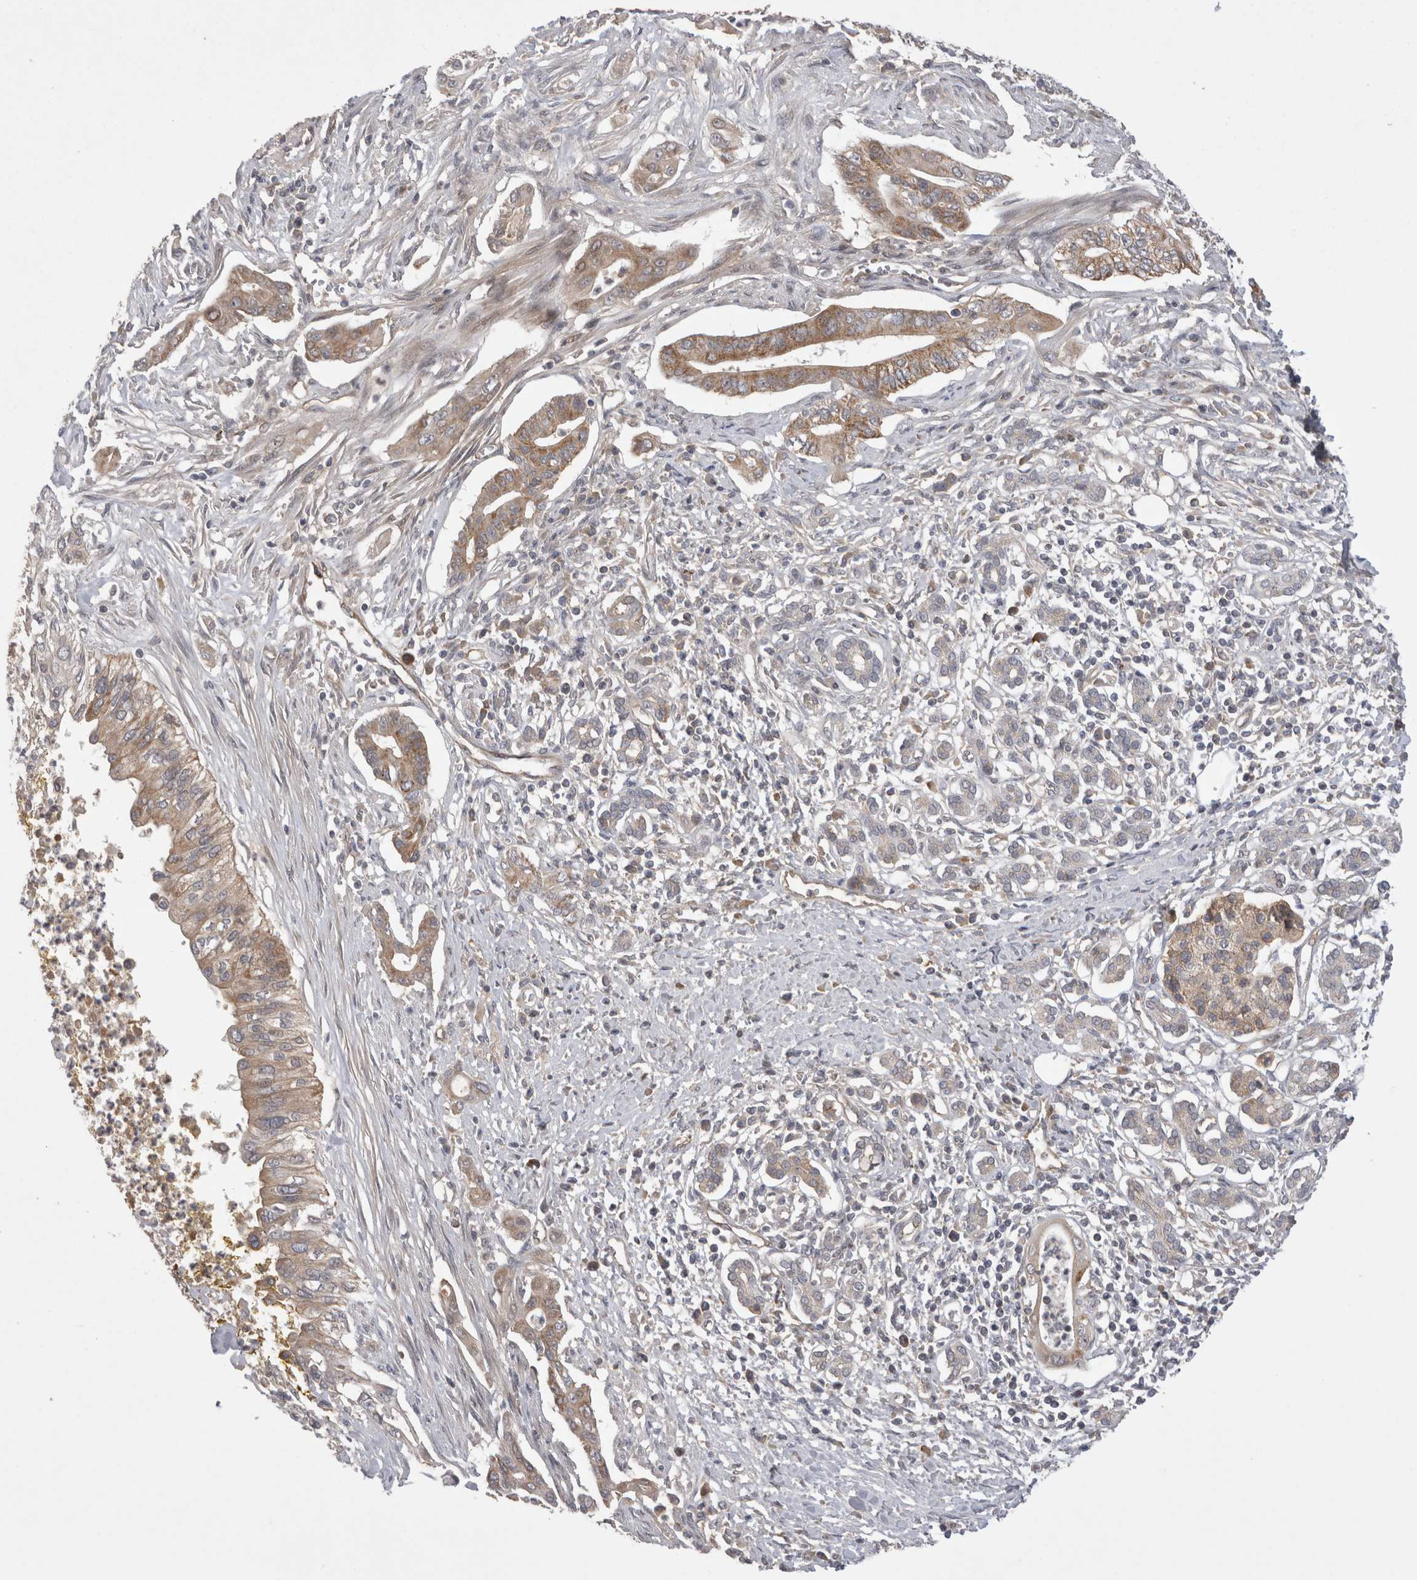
{"staining": {"intensity": "weak", "quantity": ">75%", "location": "cytoplasmic/membranous"}, "tissue": "pancreatic cancer", "cell_type": "Tumor cells", "image_type": "cancer", "snomed": [{"axis": "morphology", "description": "Adenocarcinoma, NOS"}, {"axis": "topography", "description": "Pancreas"}], "caption": "Adenocarcinoma (pancreatic) was stained to show a protein in brown. There is low levels of weak cytoplasmic/membranous positivity in about >75% of tumor cells. The staining is performed using DAB brown chromogen to label protein expression. The nuclei are counter-stained blue using hematoxylin.", "gene": "DARS2", "patient": {"sex": "male", "age": 58}}